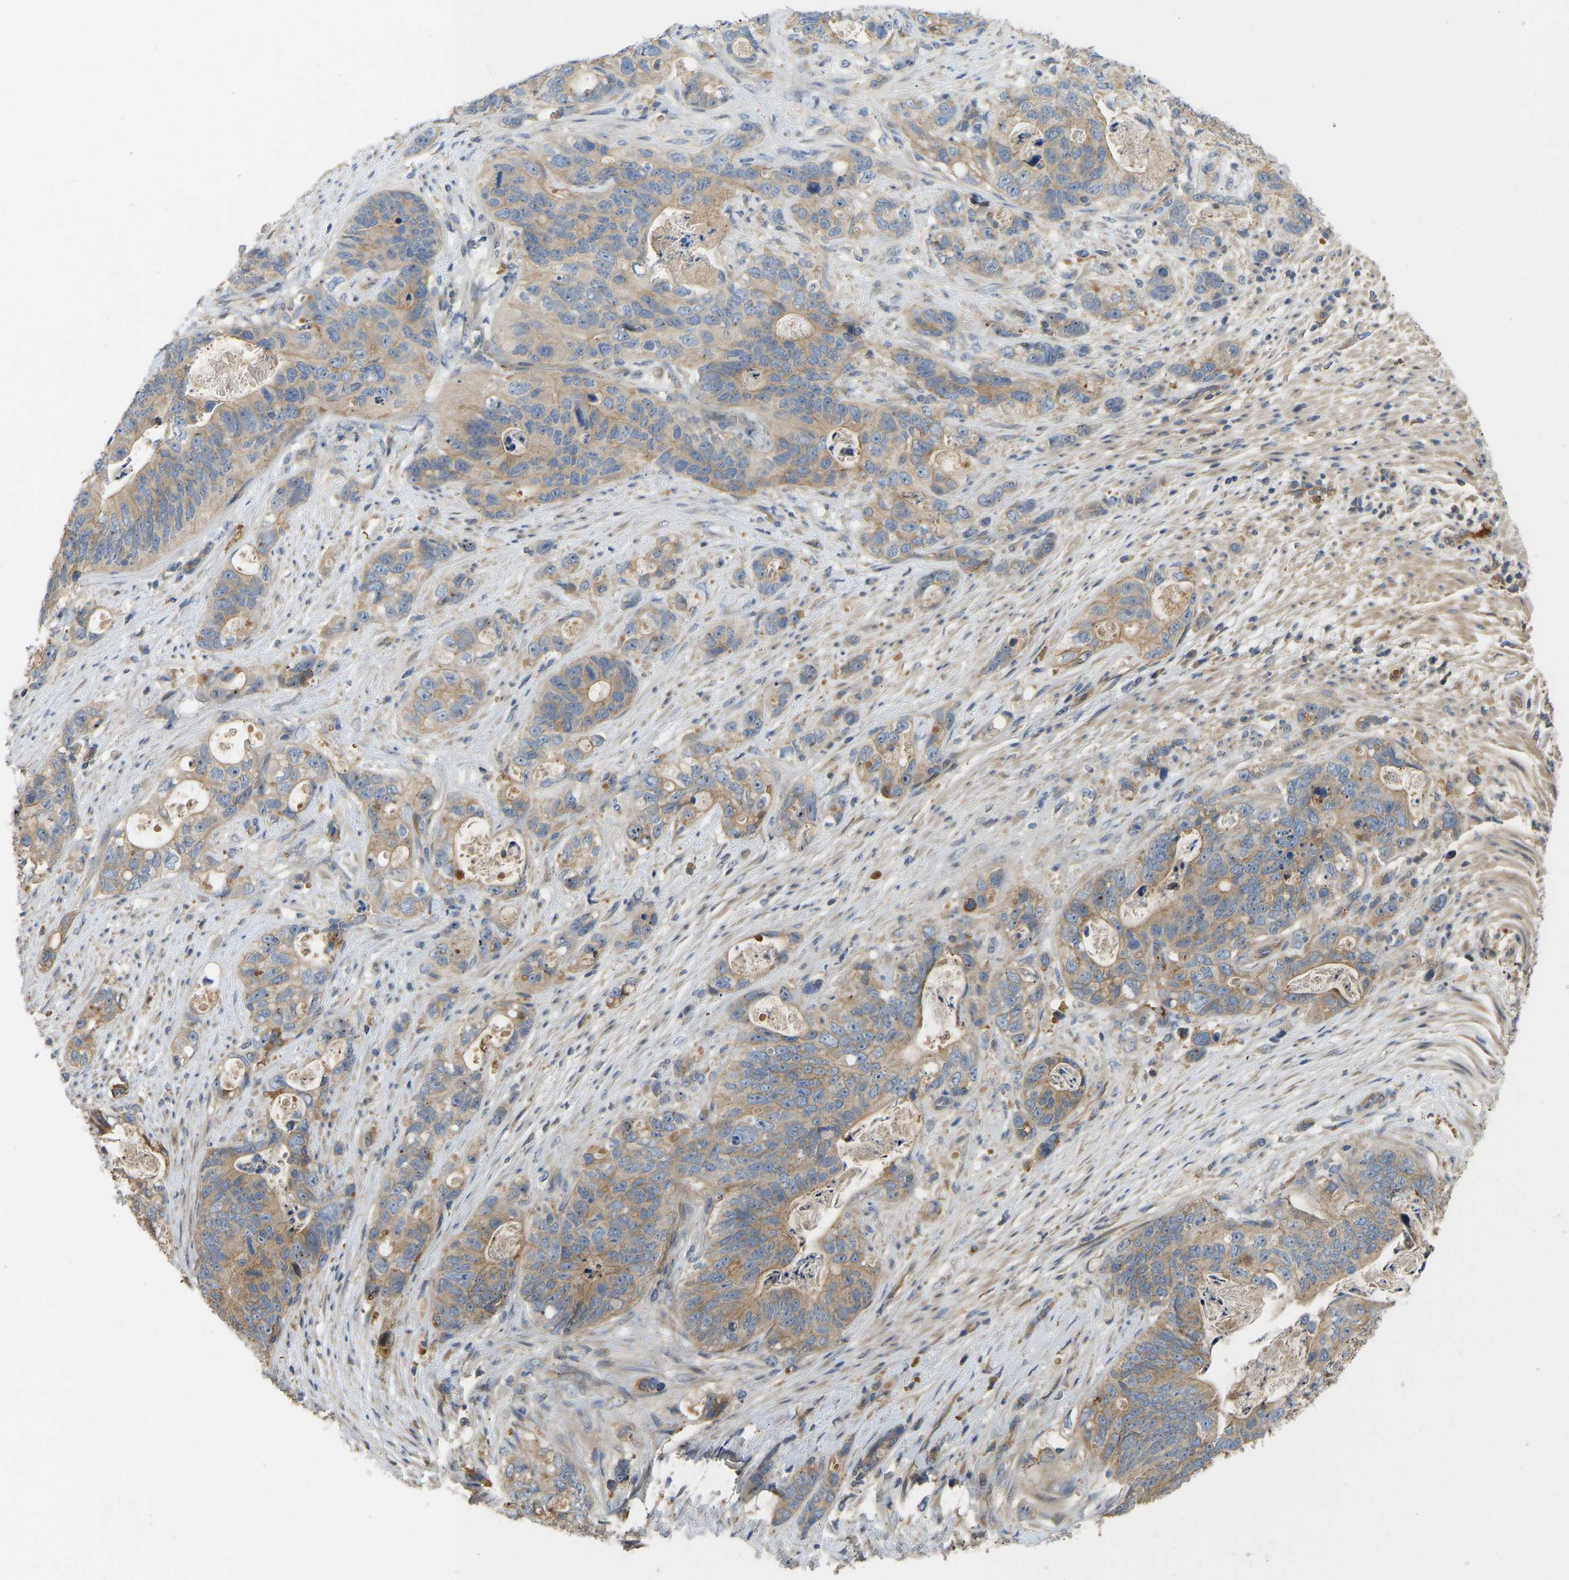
{"staining": {"intensity": "weak", "quantity": ">75%", "location": "cytoplasmic/membranous"}, "tissue": "stomach cancer", "cell_type": "Tumor cells", "image_type": "cancer", "snomed": [{"axis": "morphology", "description": "Normal tissue, NOS"}, {"axis": "morphology", "description": "Adenocarcinoma, NOS"}, {"axis": "topography", "description": "Stomach"}], "caption": "A histopathology image of human stomach cancer stained for a protein displays weak cytoplasmic/membranous brown staining in tumor cells.", "gene": "VCPKMT", "patient": {"sex": "female", "age": 89}}